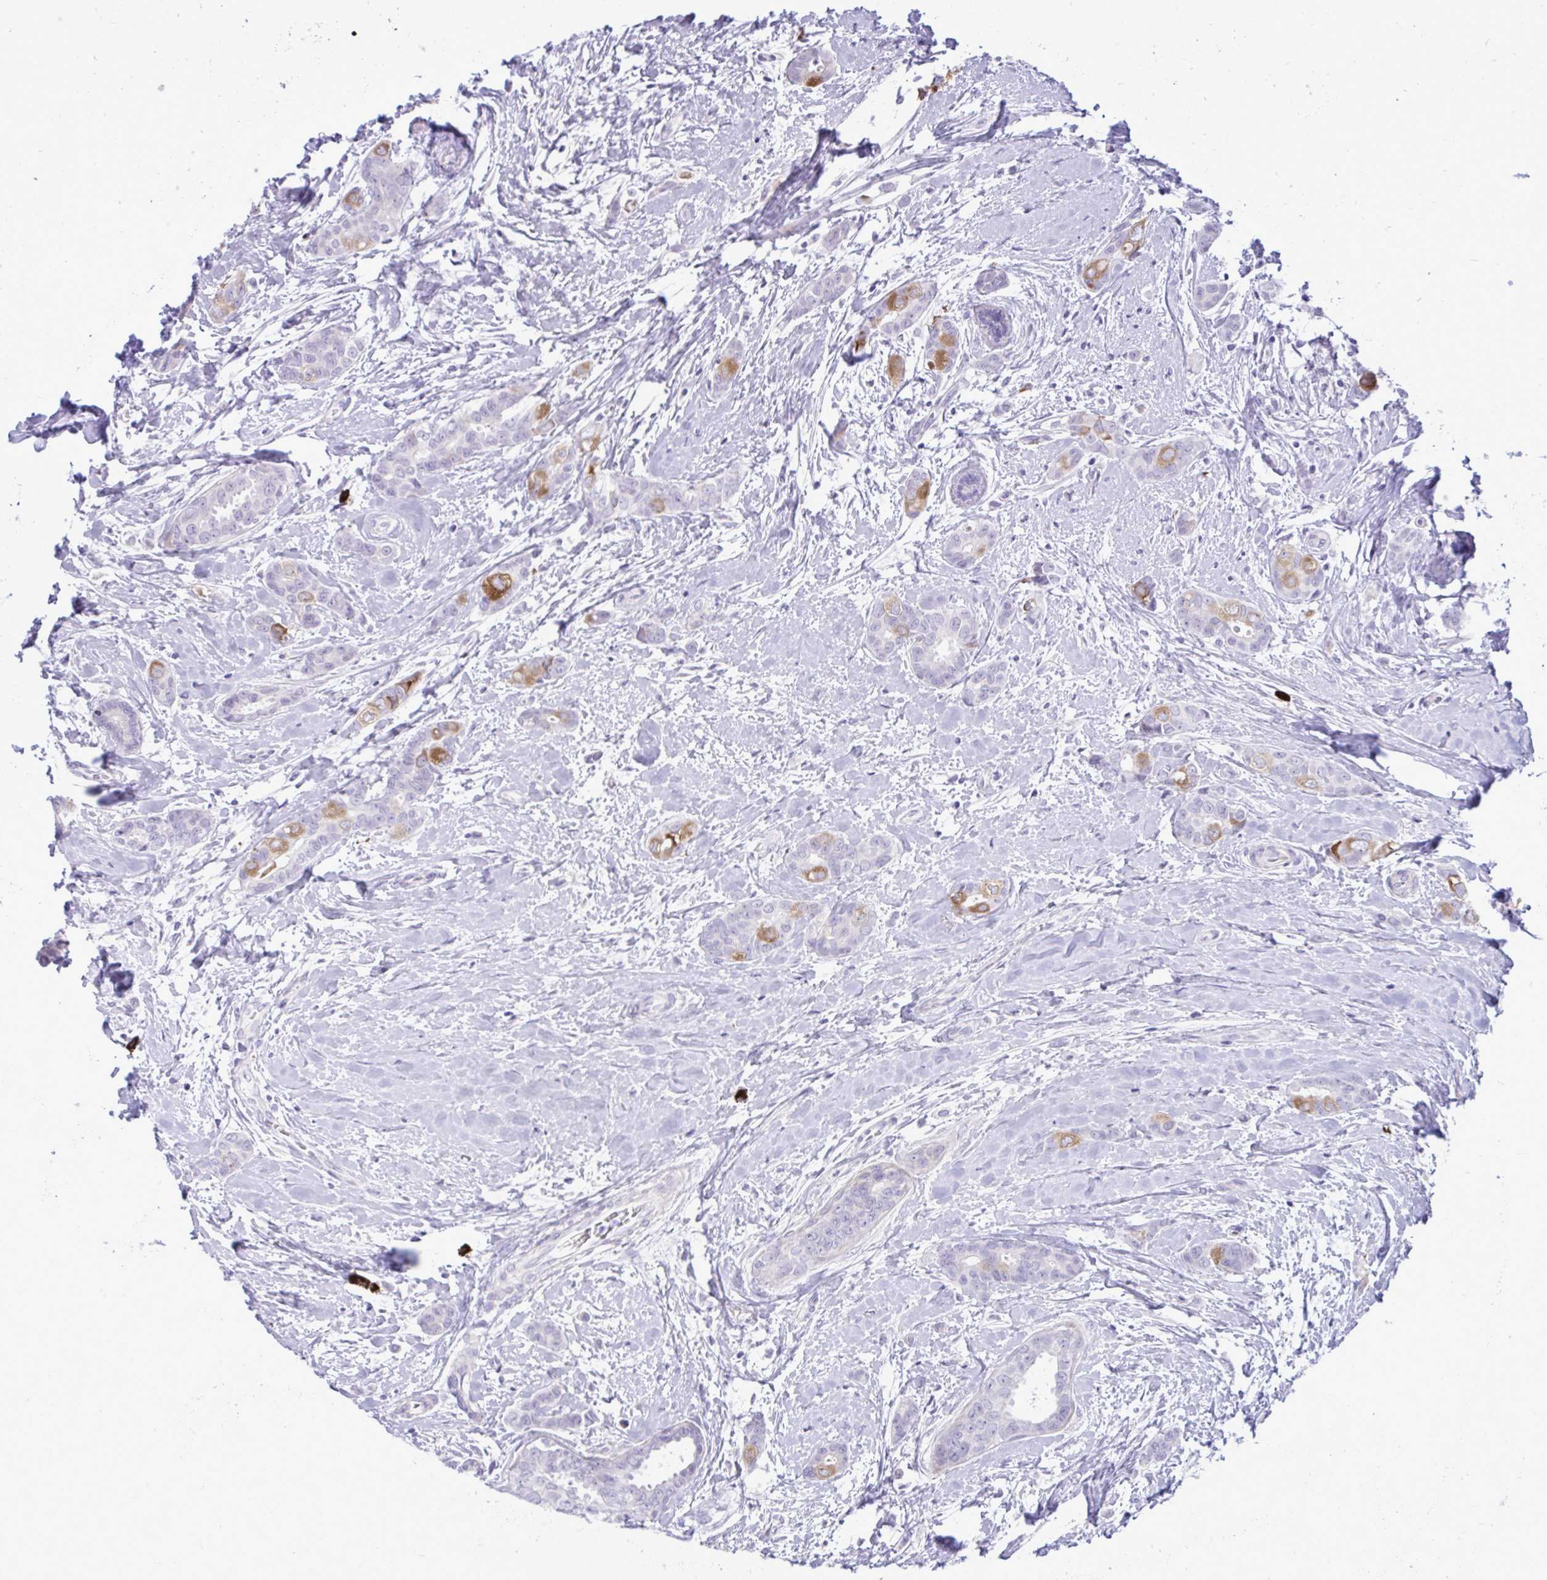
{"staining": {"intensity": "moderate", "quantity": "<25%", "location": "cytoplasmic/membranous"}, "tissue": "breast cancer", "cell_type": "Tumor cells", "image_type": "cancer", "snomed": [{"axis": "morphology", "description": "Duct carcinoma"}, {"axis": "topography", "description": "Breast"}], "caption": "About <25% of tumor cells in human infiltrating ductal carcinoma (breast) reveal moderate cytoplasmic/membranous protein expression as visualized by brown immunohistochemical staining.", "gene": "SPAG1", "patient": {"sex": "female", "age": 45}}